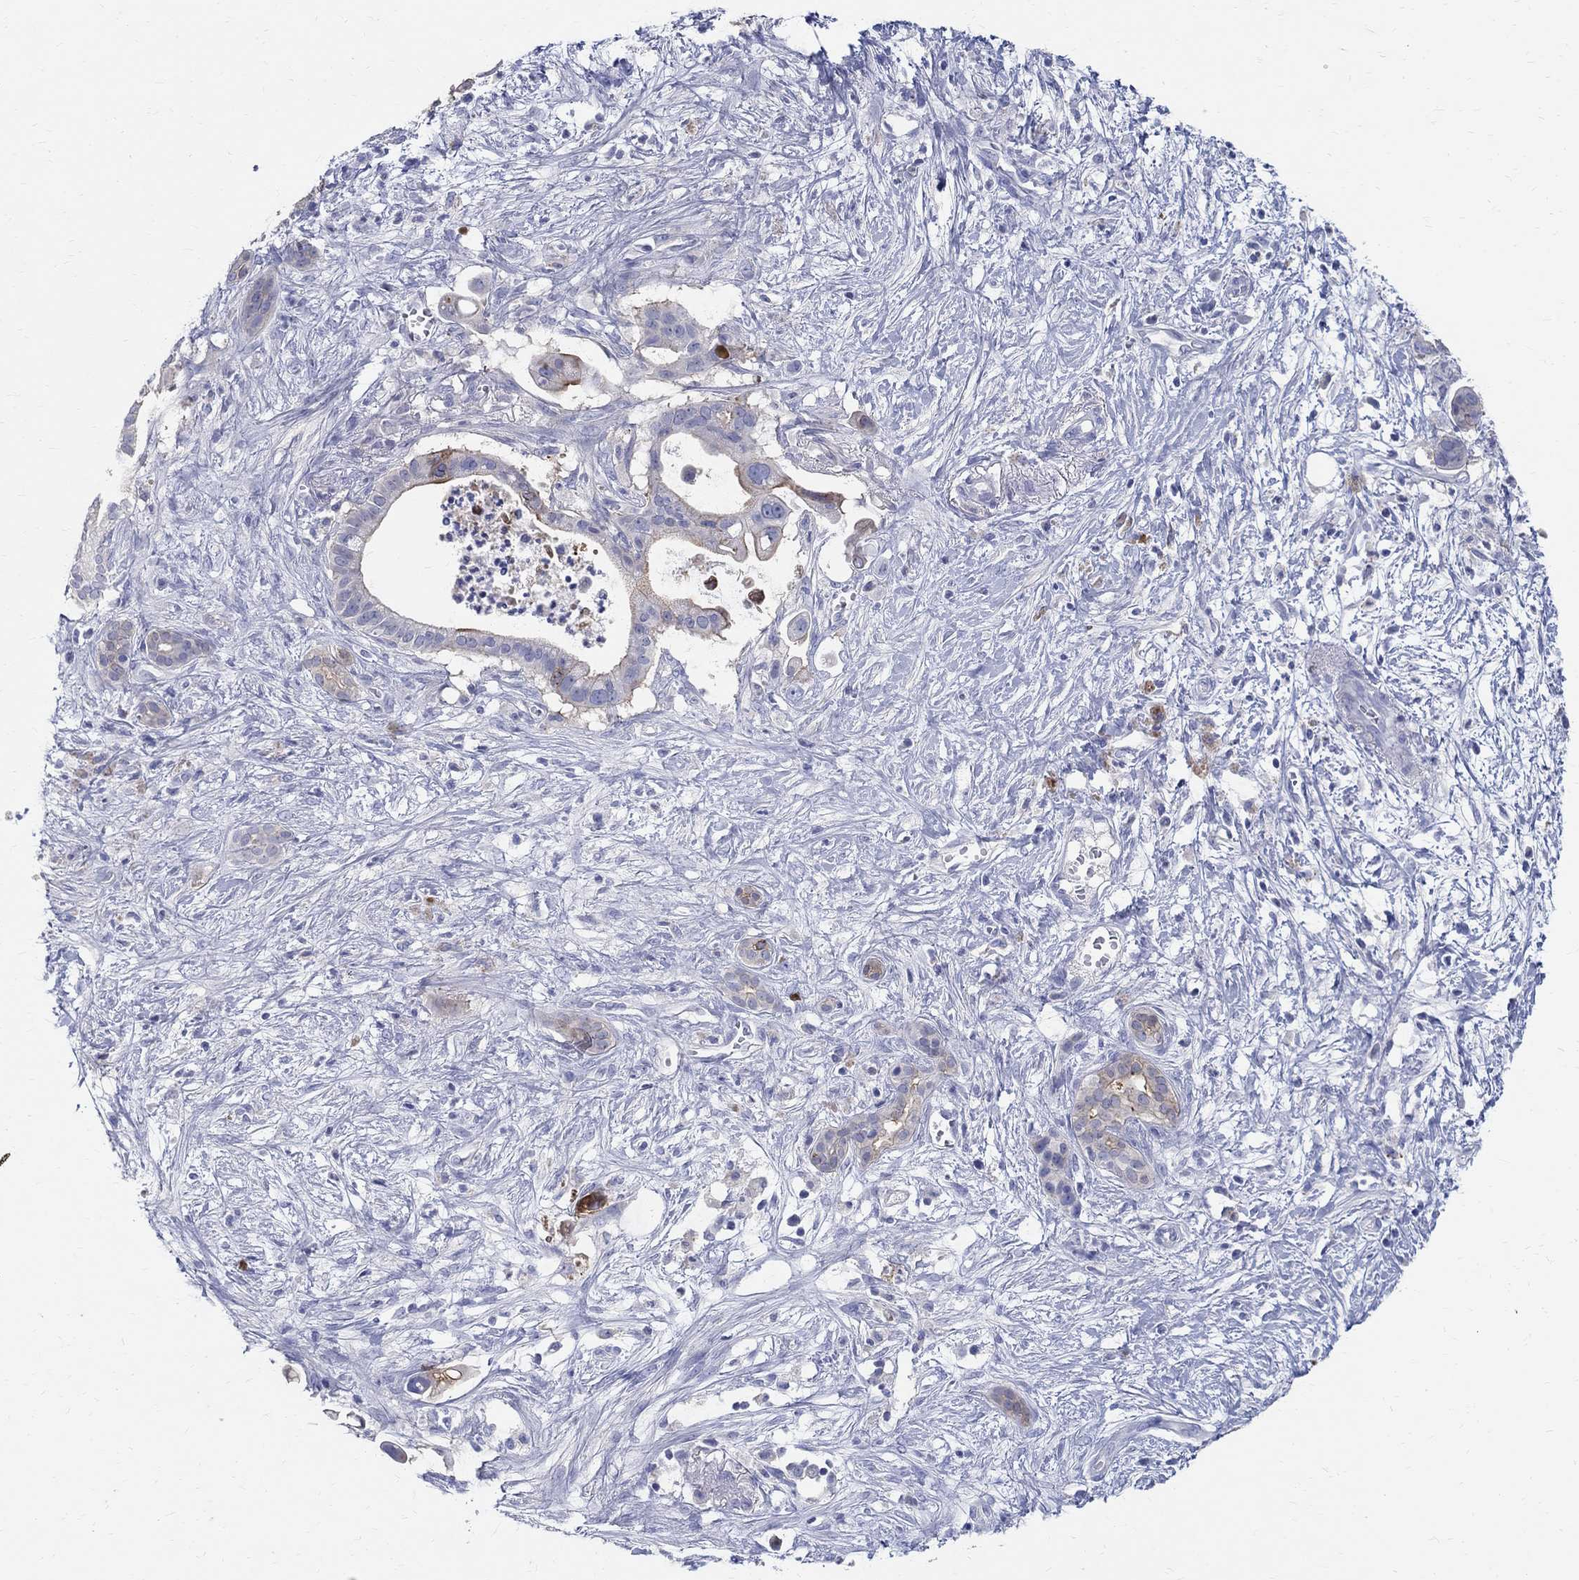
{"staining": {"intensity": "weak", "quantity": "<25%", "location": "cytoplasmic/membranous"}, "tissue": "pancreatic cancer", "cell_type": "Tumor cells", "image_type": "cancer", "snomed": [{"axis": "morphology", "description": "Adenocarcinoma, NOS"}, {"axis": "topography", "description": "Pancreas"}], "caption": "IHC of pancreatic adenocarcinoma reveals no positivity in tumor cells. (DAB IHC, high magnification).", "gene": "SOX2", "patient": {"sex": "male", "age": 61}}